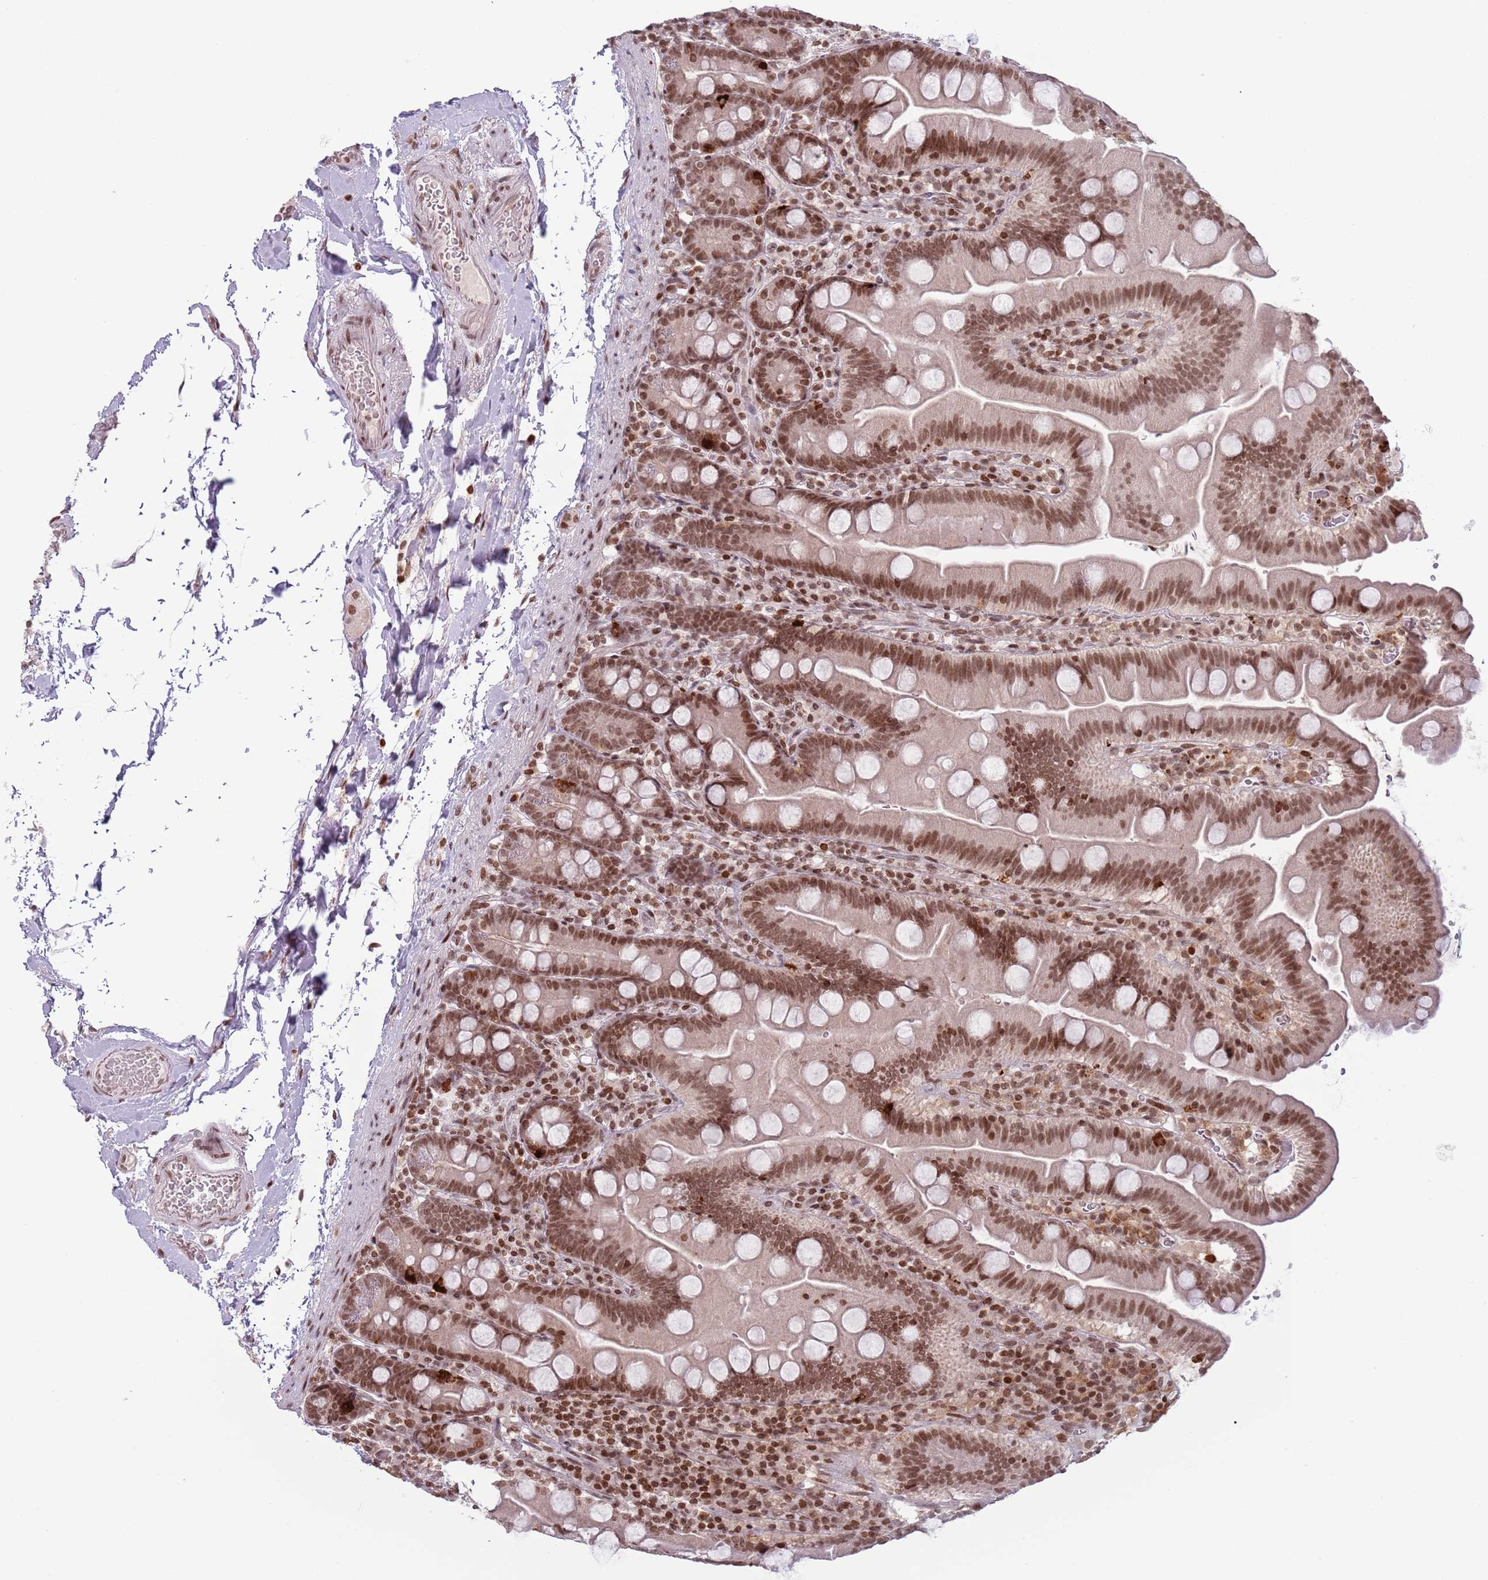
{"staining": {"intensity": "strong", "quantity": ">75%", "location": "nuclear"}, "tissue": "small intestine", "cell_type": "Glandular cells", "image_type": "normal", "snomed": [{"axis": "morphology", "description": "Normal tissue, NOS"}, {"axis": "topography", "description": "Small intestine"}], "caption": "Immunohistochemical staining of benign human small intestine demonstrates high levels of strong nuclear positivity in about >75% of glandular cells. (DAB IHC with brightfield microscopy, high magnification).", "gene": "SH3RF3", "patient": {"sex": "female", "age": 68}}